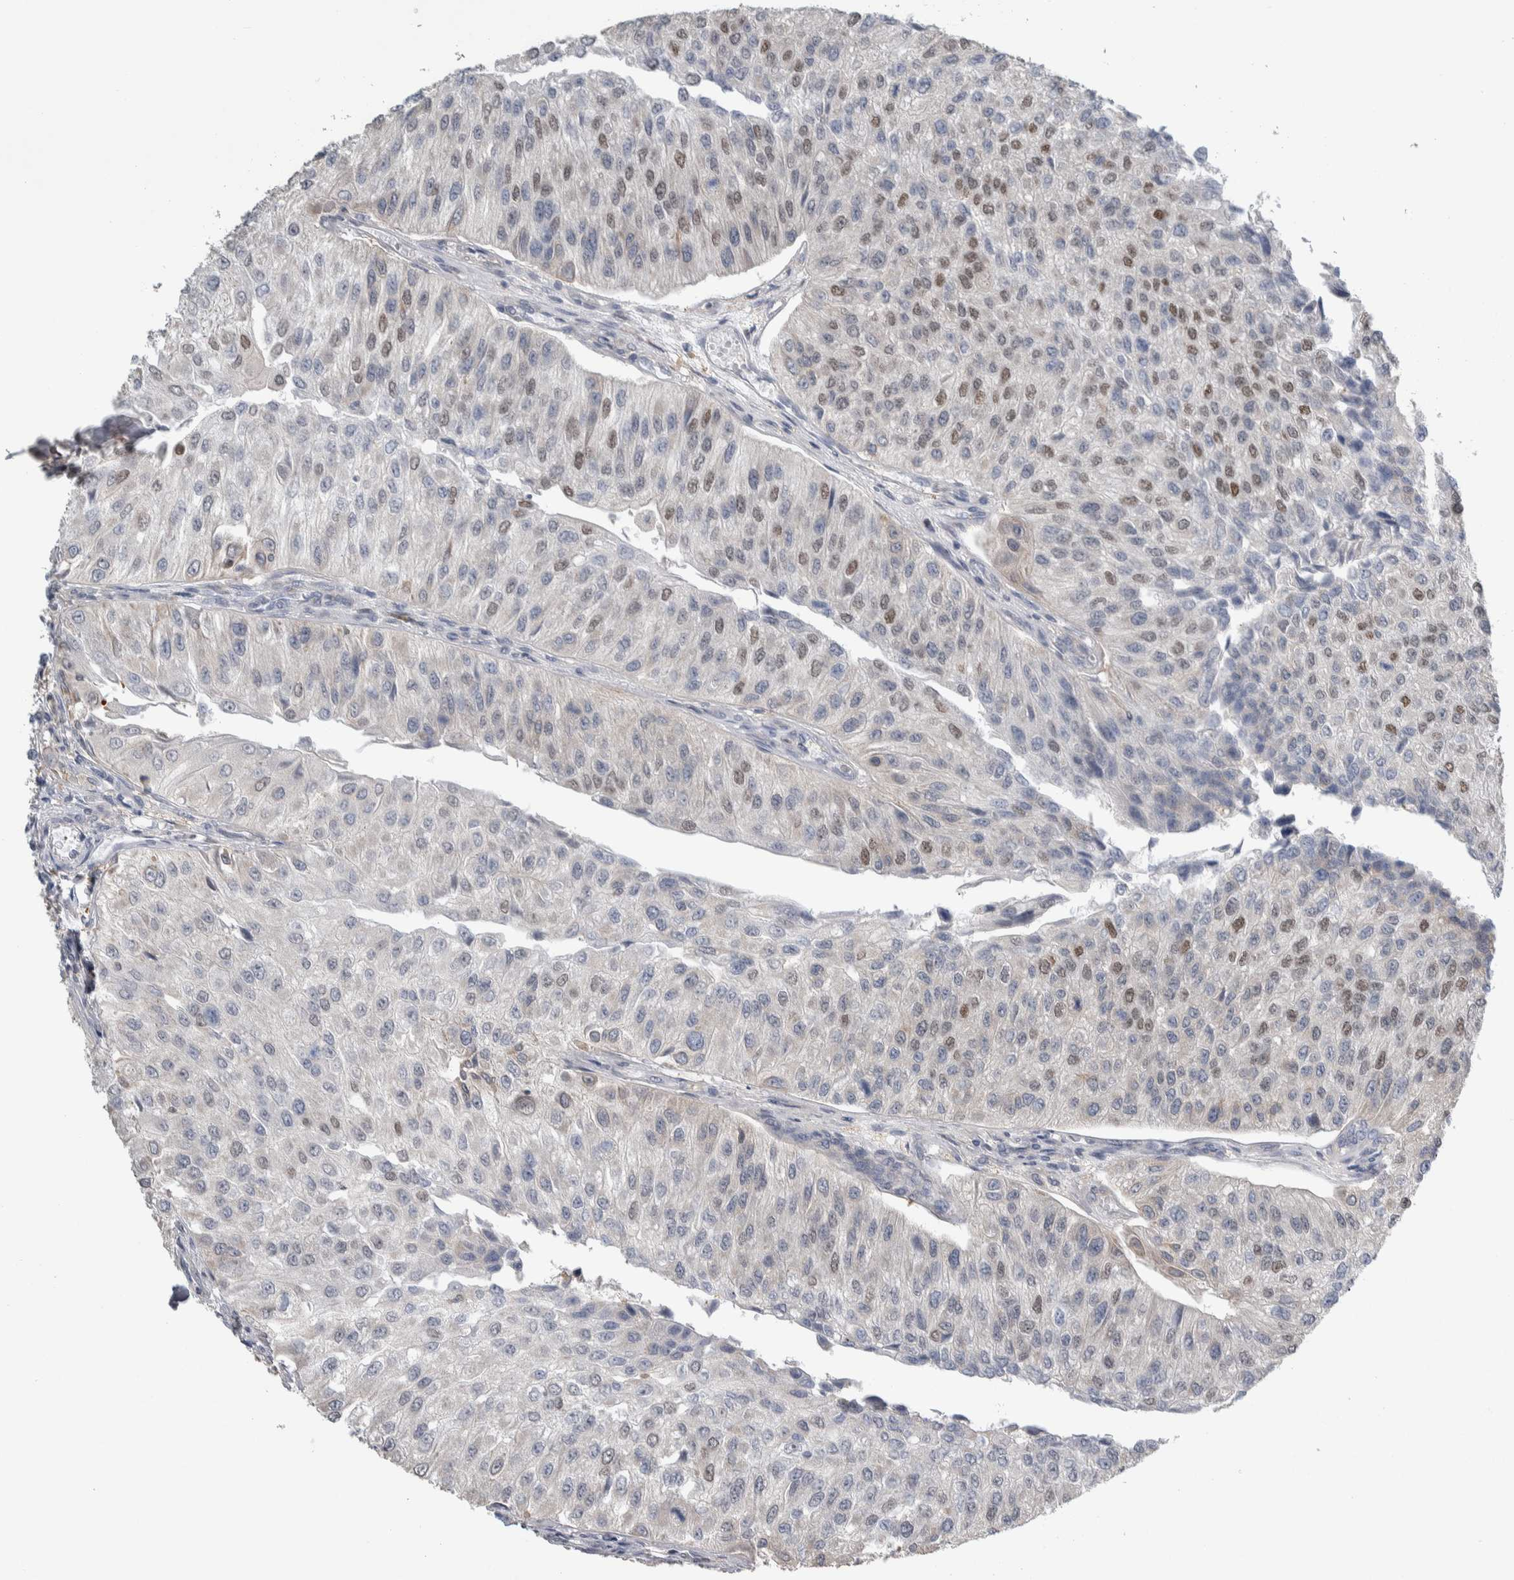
{"staining": {"intensity": "strong", "quantity": "25%-75%", "location": "nuclear"}, "tissue": "urothelial cancer", "cell_type": "Tumor cells", "image_type": "cancer", "snomed": [{"axis": "morphology", "description": "Urothelial carcinoma, High grade"}, {"axis": "topography", "description": "Kidney"}, {"axis": "topography", "description": "Urinary bladder"}], "caption": "IHC of urothelial carcinoma (high-grade) exhibits high levels of strong nuclear staining in approximately 25%-75% of tumor cells.", "gene": "TAX1BP1", "patient": {"sex": "male", "age": 77}}